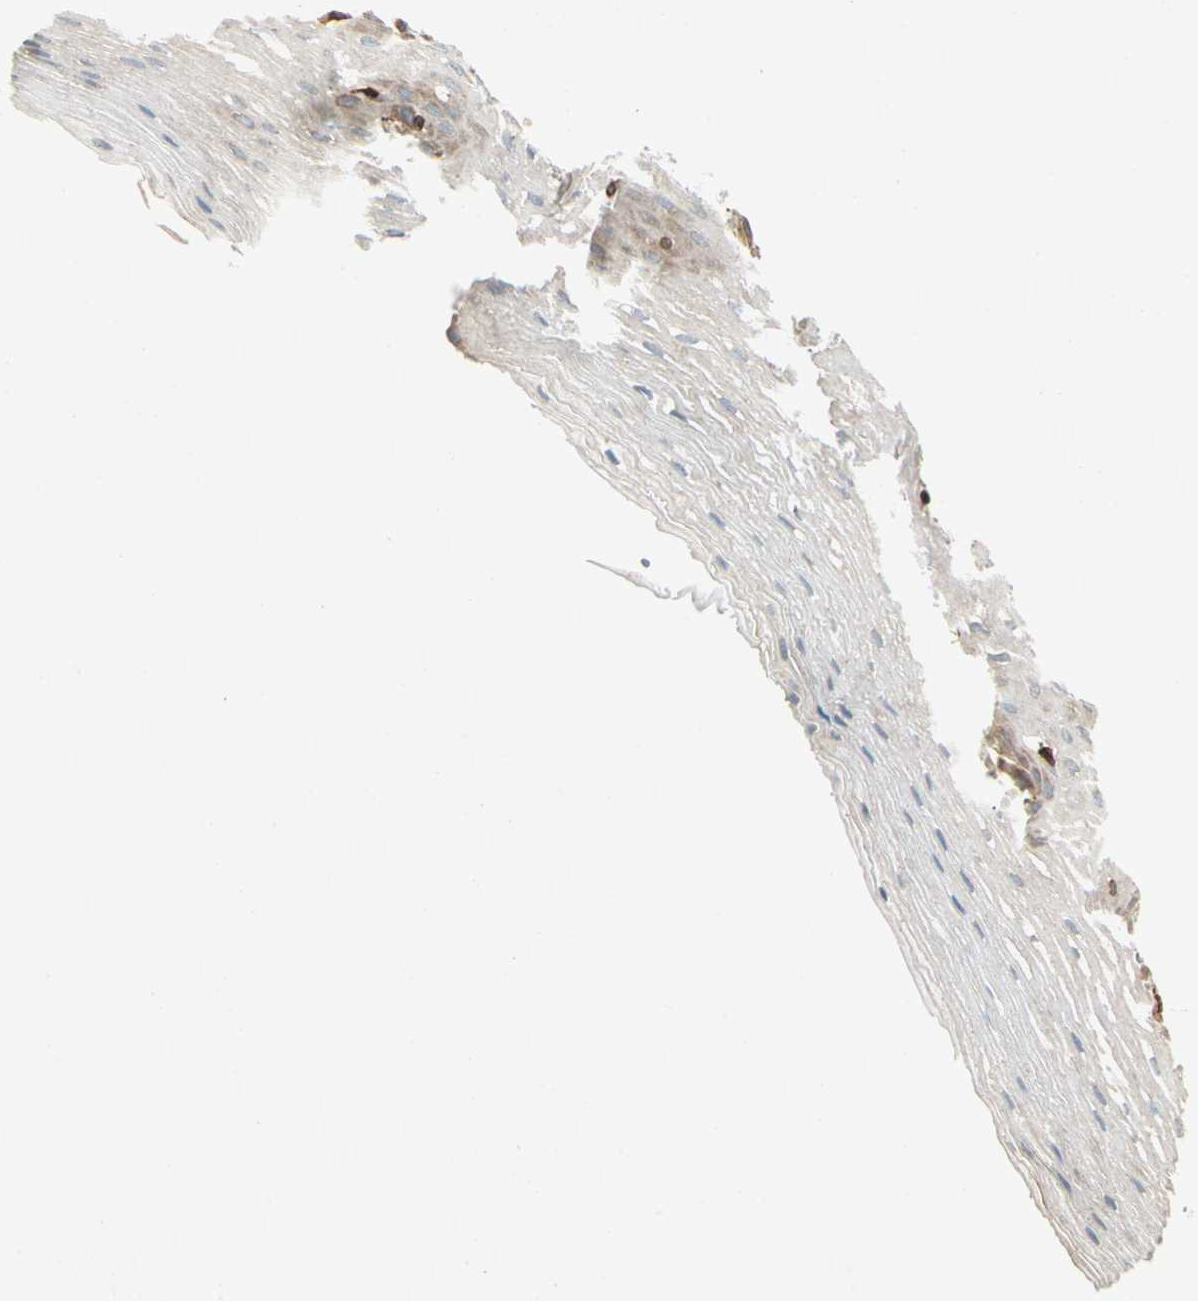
{"staining": {"intensity": "weak", "quantity": "25%-75%", "location": "cytoplasmic/membranous"}, "tissue": "esophagus", "cell_type": "Squamous epithelial cells", "image_type": "normal", "snomed": [{"axis": "morphology", "description": "Normal tissue, NOS"}, {"axis": "topography", "description": "Esophagus"}], "caption": "IHC micrograph of normal esophagus: esophagus stained using immunohistochemistry (IHC) demonstrates low levels of weak protein expression localized specifically in the cytoplasmic/membranous of squamous epithelial cells, appearing as a cytoplasmic/membranous brown color.", "gene": "TAPBP", "patient": {"sex": "male", "age": 48}}